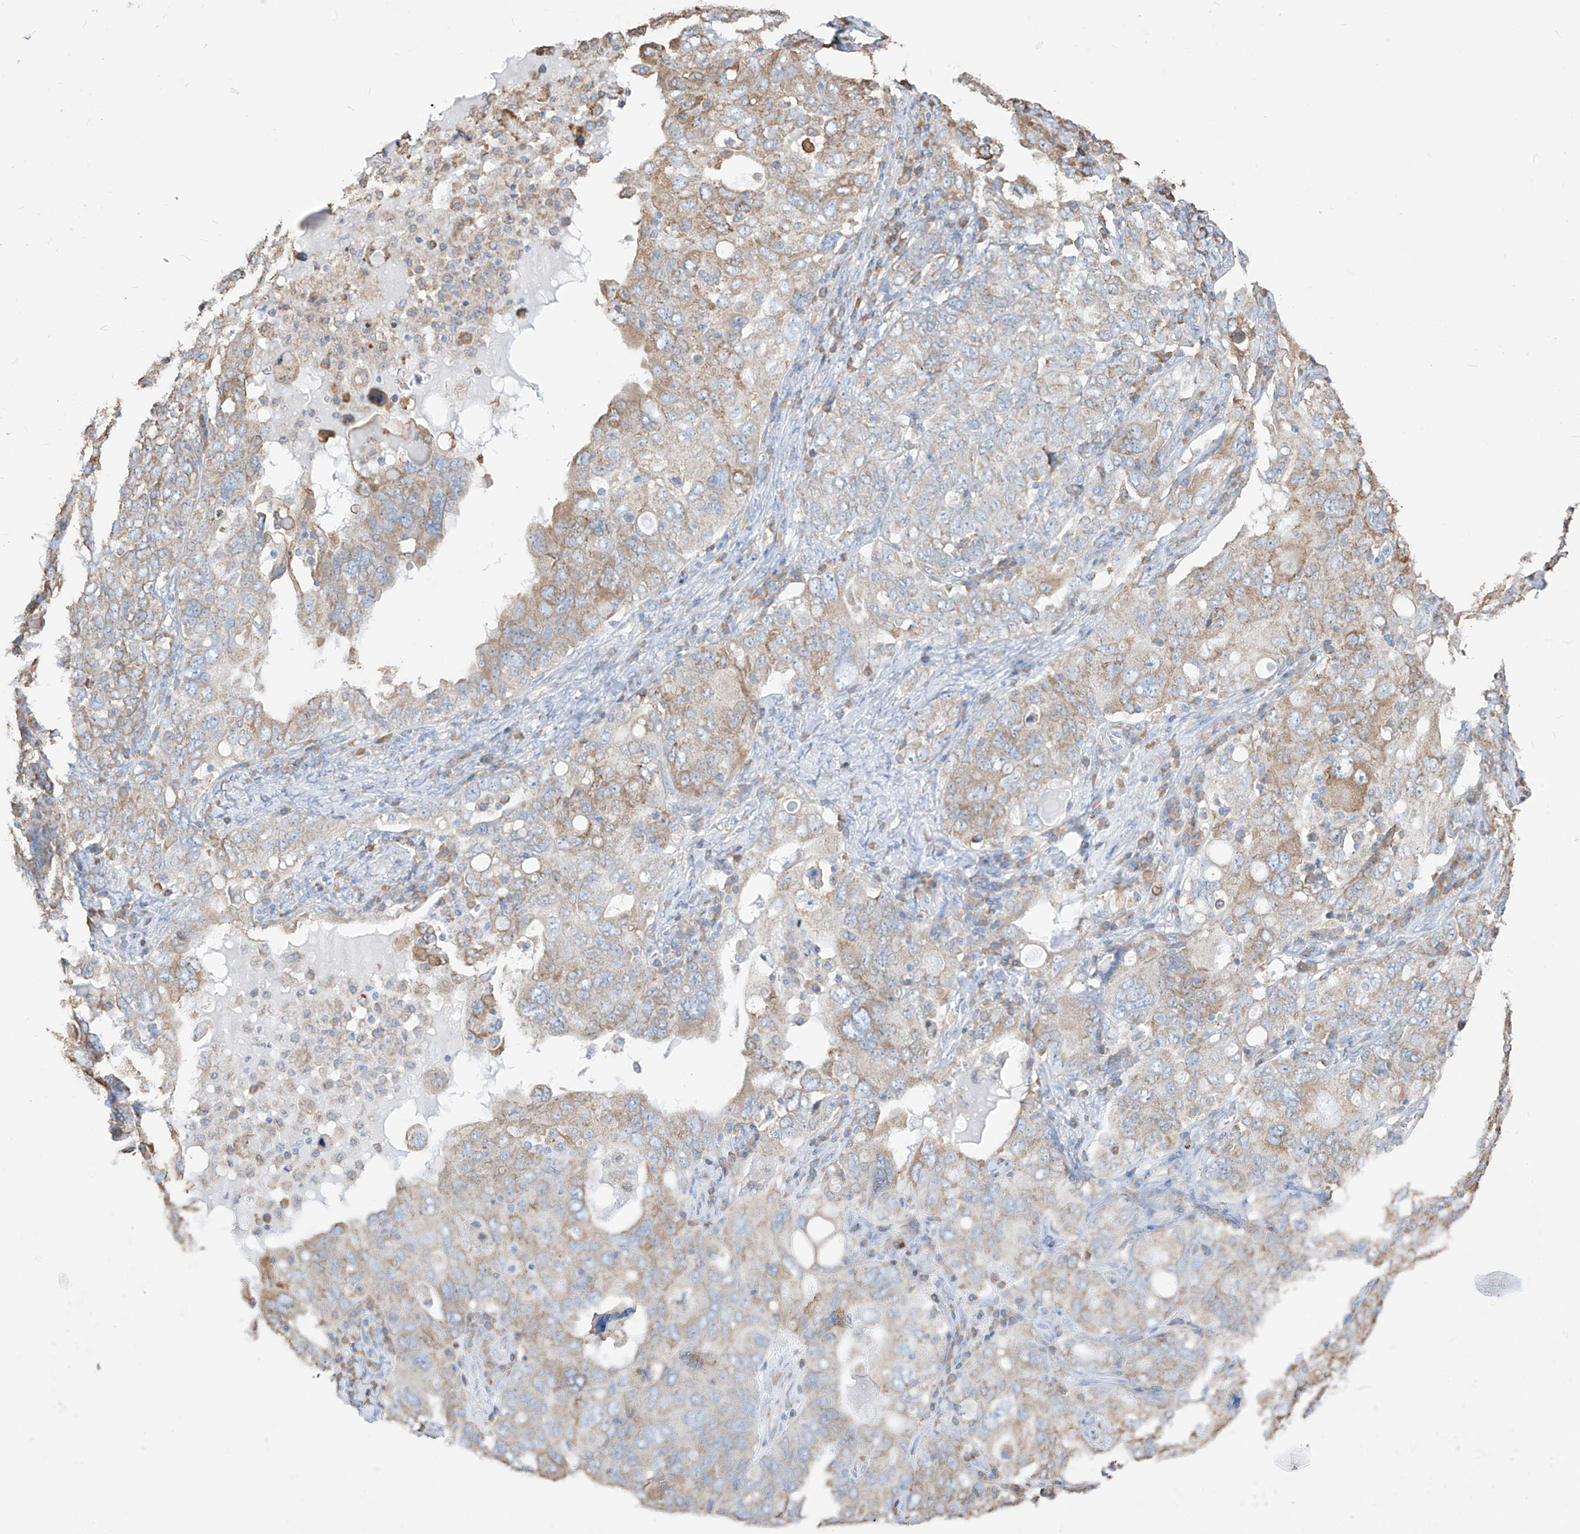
{"staining": {"intensity": "weak", "quantity": "25%-75%", "location": "cytoplasmic/membranous"}, "tissue": "ovarian cancer", "cell_type": "Tumor cells", "image_type": "cancer", "snomed": [{"axis": "morphology", "description": "Carcinoma, endometroid"}, {"axis": "topography", "description": "Ovary"}], "caption": "A photomicrograph of human ovarian cancer stained for a protein exhibits weak cytoplasmic/membranous brown staining in tumor cells.", "gene": "PDIA6", "patient": {"sex": "female", "age": 62}}